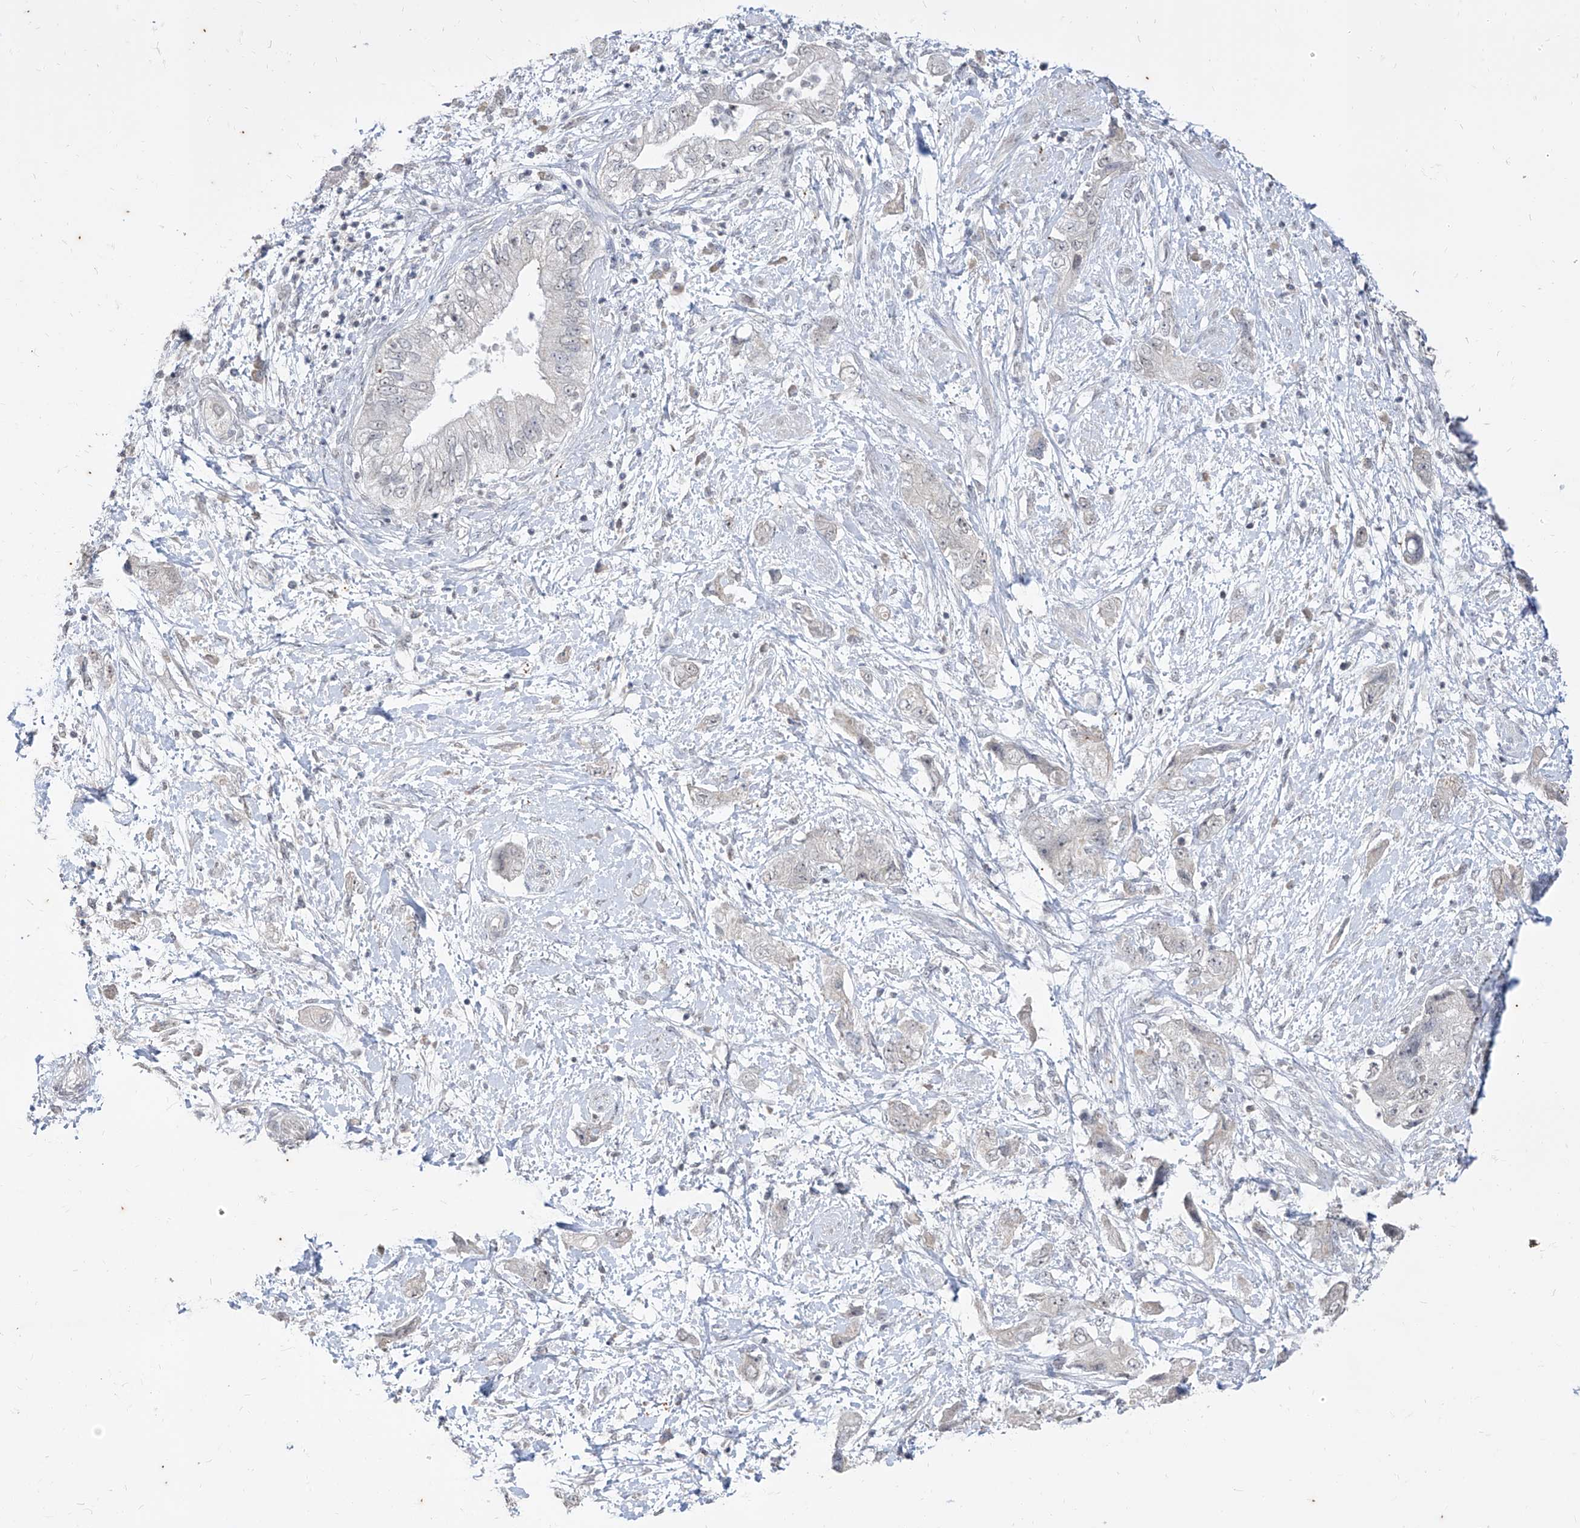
{"staining": {"intensity": "weak", "quantity": "<25%", "location": "nuclear"}, "tissue": "pancreatic cancer", "cell_type": "Tumor cells", "image_type": "cancer", "snomed": [{"axis": "morphology", "description": "Adenocarcinoma, NOS"}, {"axis": "topography", "description": "Pancreas"}], "caption": "DAB (3,3'-diaminobenzidine) immunohistochemical staining of human pancreatic cancer reveals no significant positivity in tumor cells.", "gene": "PHF20L1", "patient": {"sex": "female", "age": 73}}